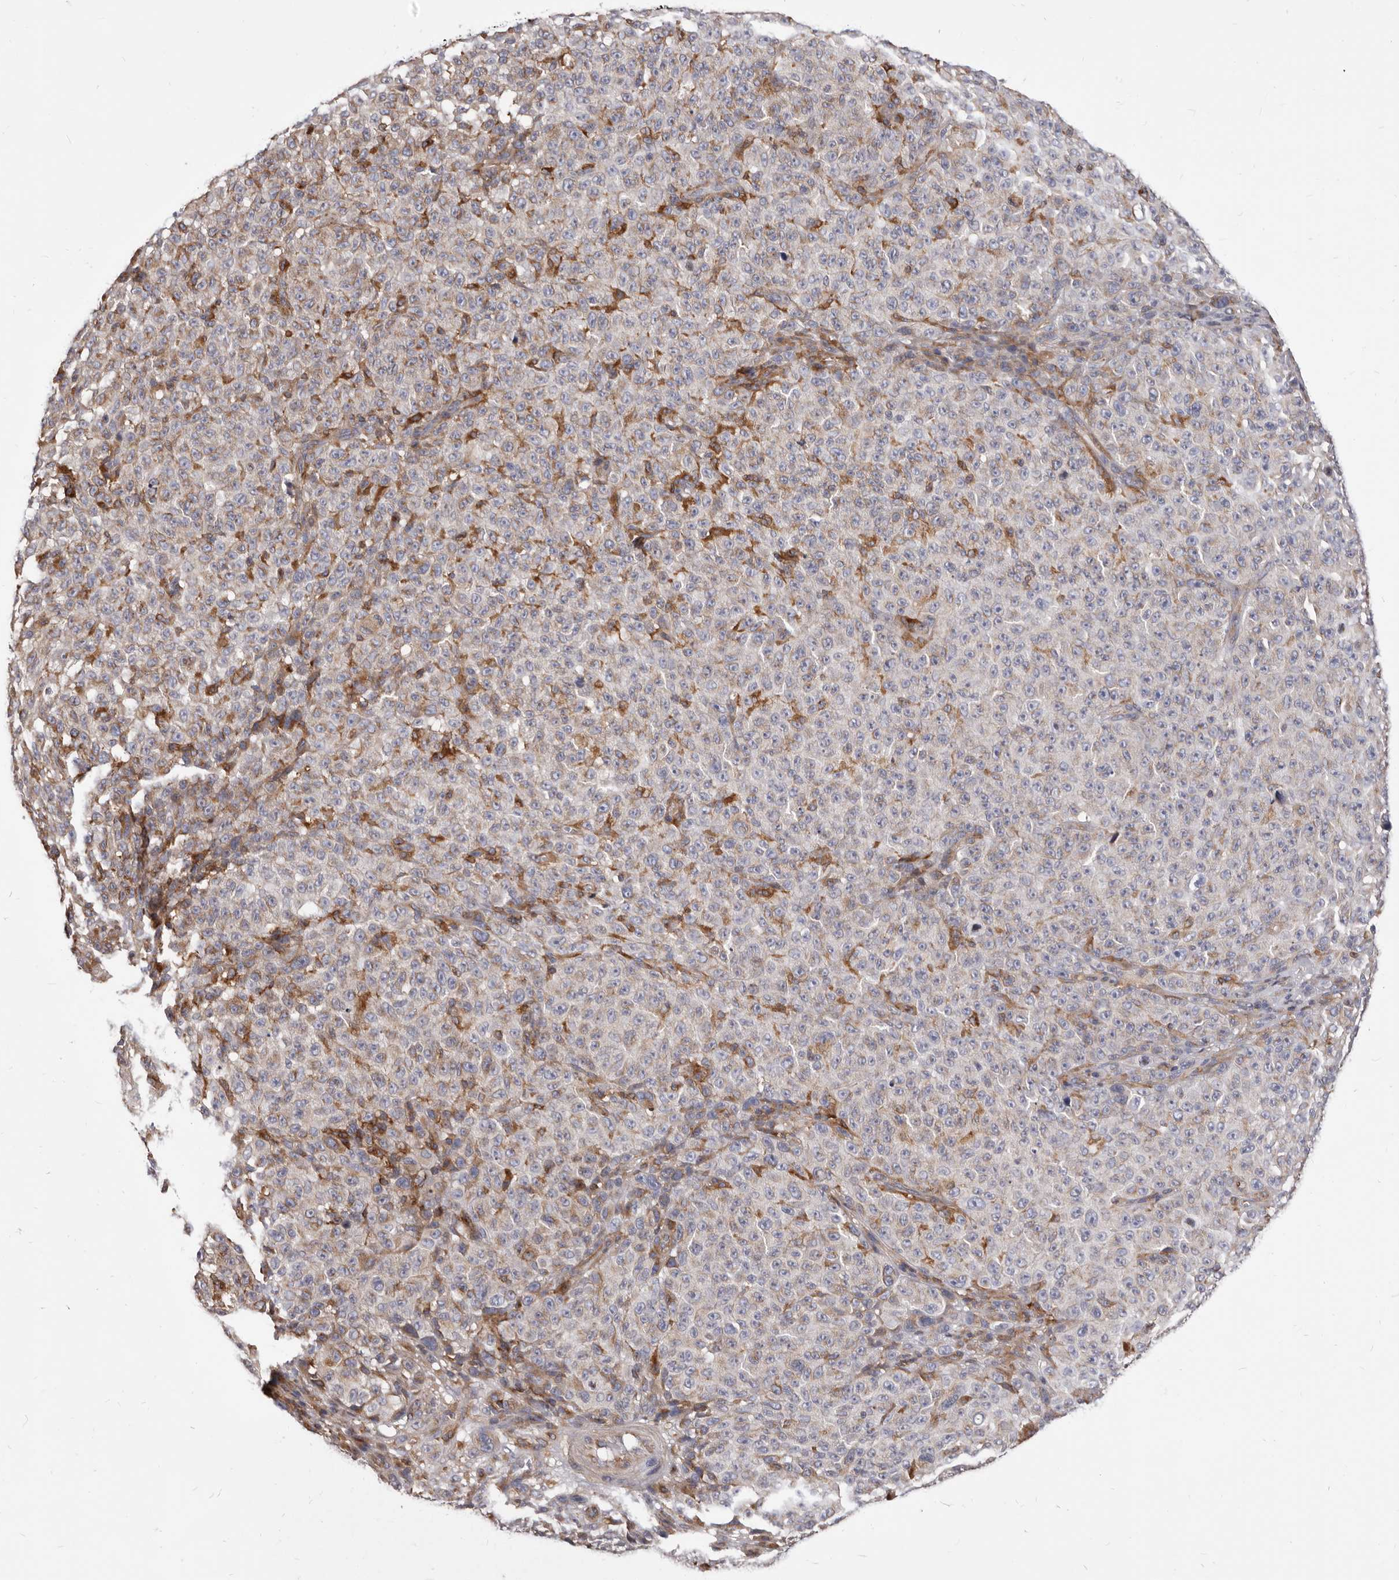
{"staining": {"intensity": "weak", "quantity": "<25%", "location": "cytoplasmic/membranous"}, "tissue": "melanoma", "cell_type": "Tumor cells", "image_type": "cancer", "snomed": [{"axis": "morphology", "description": "Malignant melanoma, NOS"}, {"axis": "topography", "description": "Skin"}], "caption": "Immunohistochemistry micrograph of human melanoma stained for a protein (brown), which exhibits no staining in tumor cells. (IHC, brightfield microscopy, high magnification).", "gene": "NIBAN1", "patient": {"sex": "female", "age": 82}}